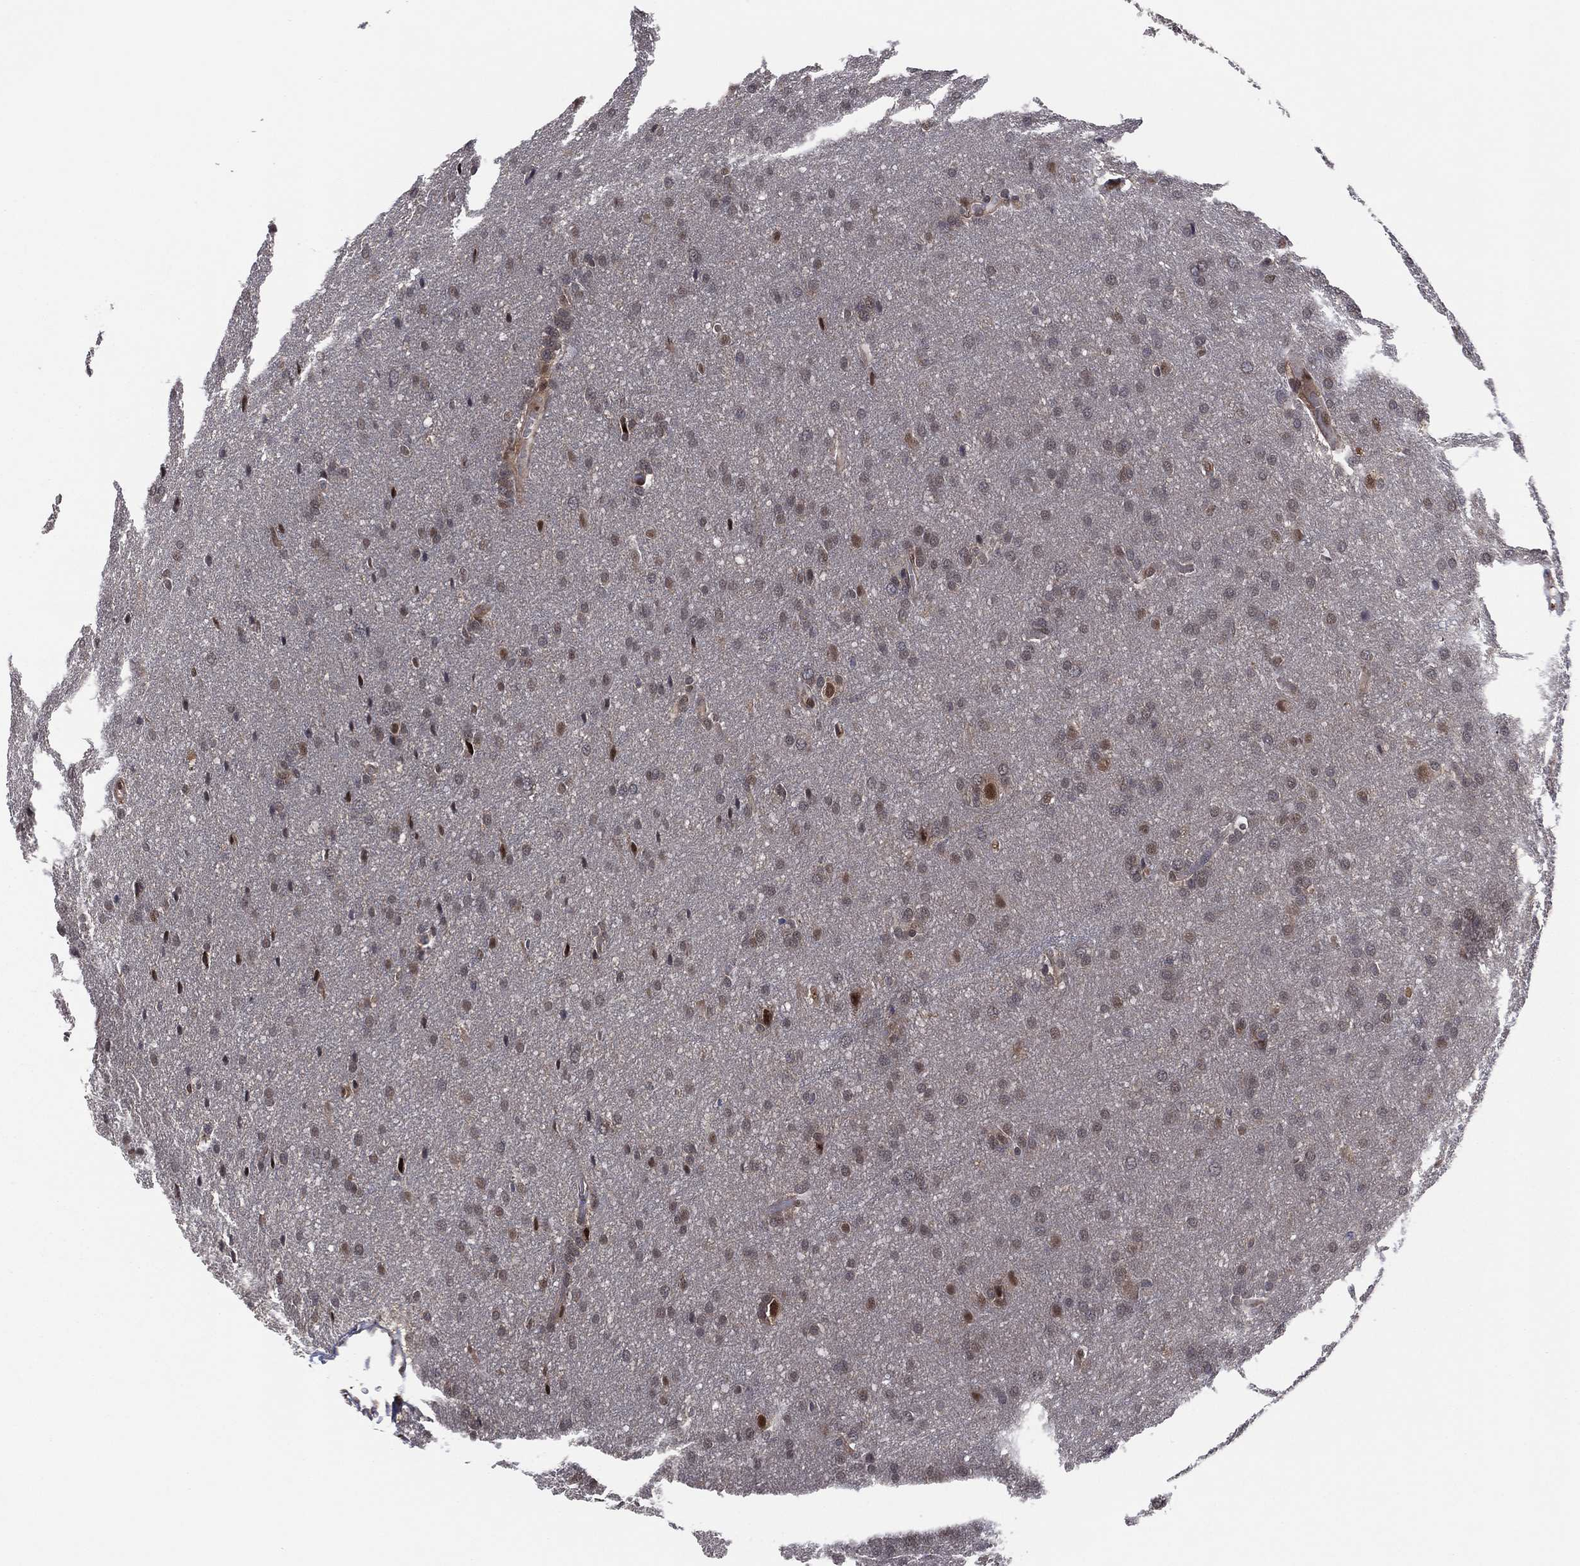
{"staining": {"intensity": "moderate", "quantity": "<25%", "location": "nuclear"}, "tissue": "glioma", "cell_type": "Tumor cells", "image_type": "cancer", "snomed": [{"axis": "morphology", "description": "Glioma, malignant, Low grade"}, {"axis": "topography", "description": "Brain"}], "caption": "This histopathology image displays malignant glioma (low-grade) stained with immunohistochemistry (IHC) to label a protein in brown. The nuclear of tumor cells show moderate positivity for the protein. Nuclei are counter-stained blue.", "gene": "PSMA1", "patient": {"sex": "female", "age": 32}}